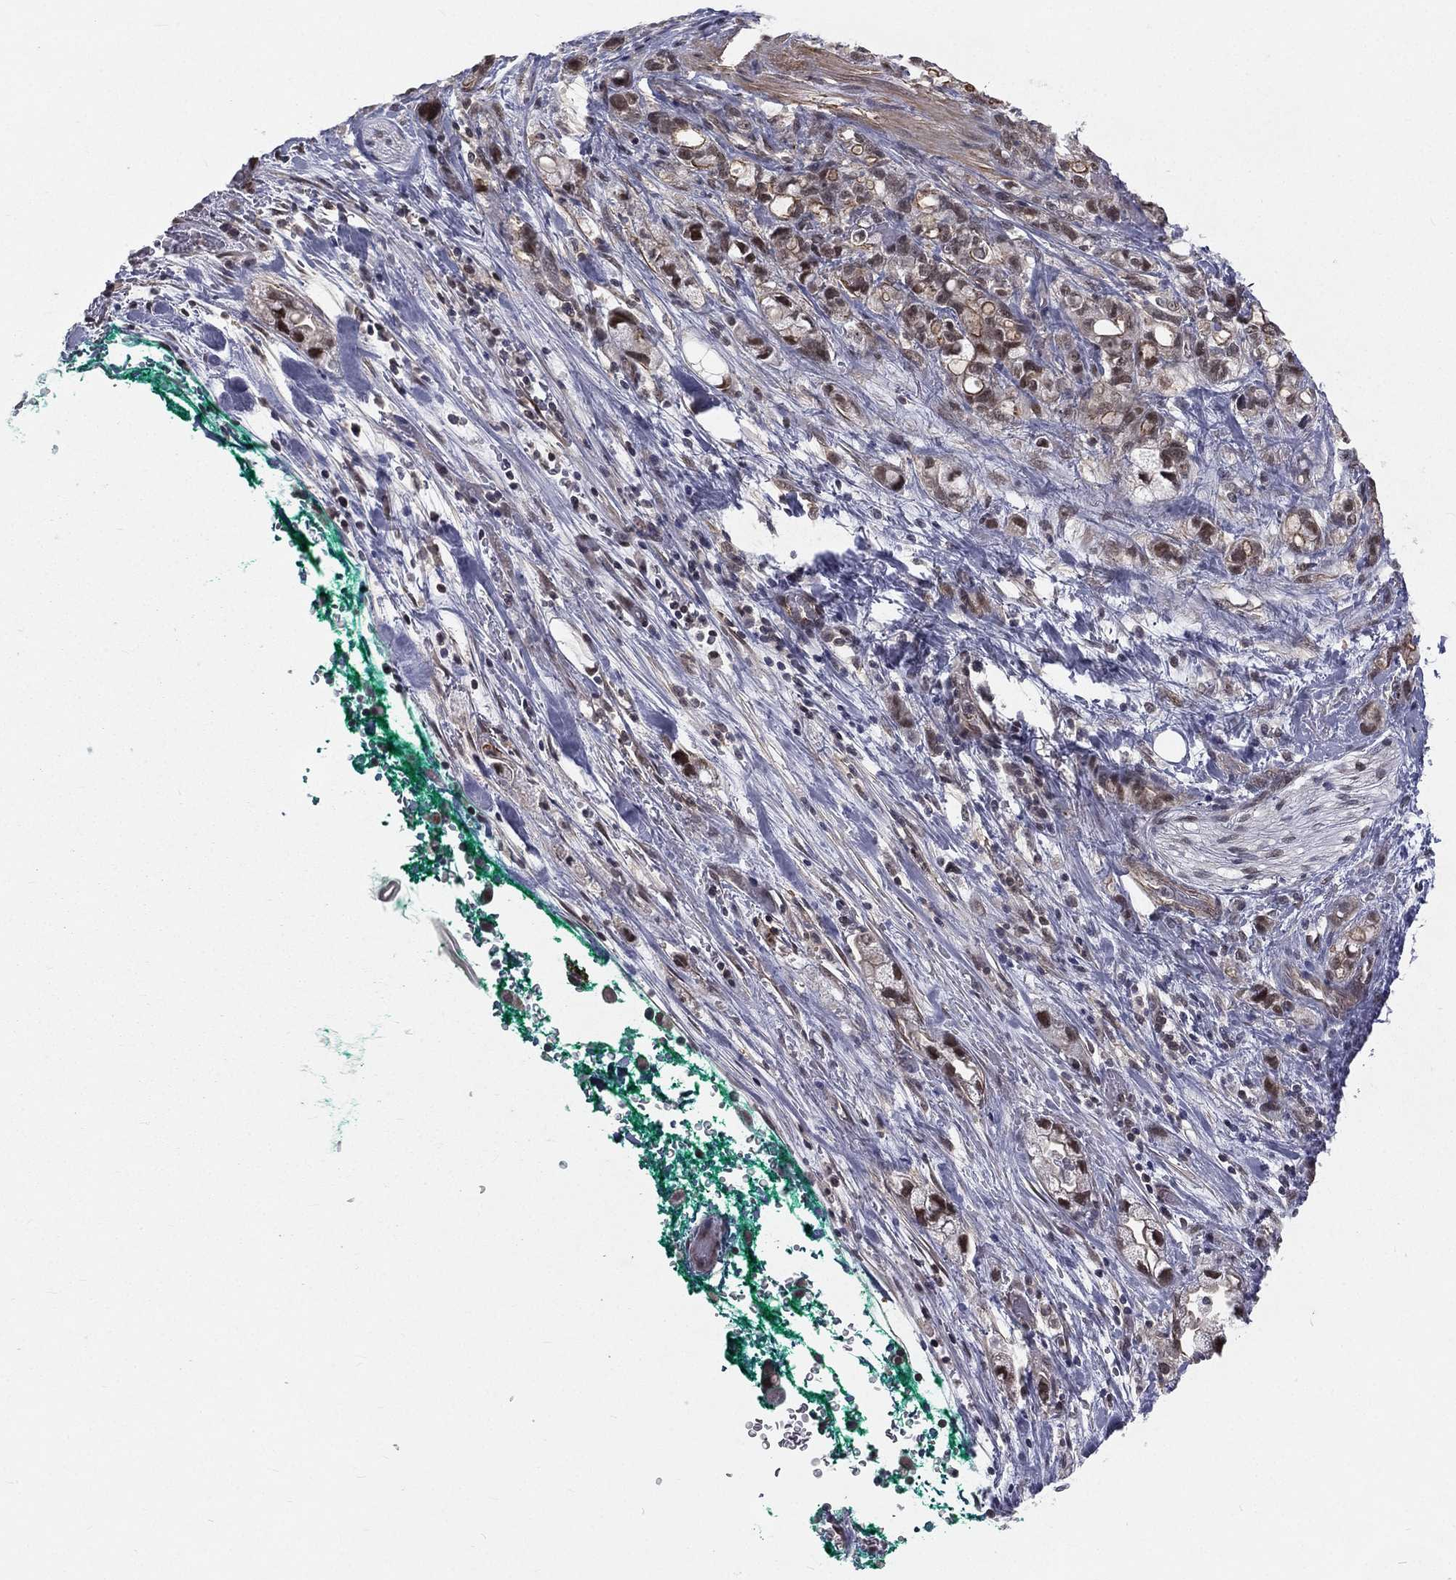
{"staining": {"intensity": "moderate", "quantity": "<25%", "location": "nuclear"}, "tissue": "stomach cancer", "cell_type": "Tumor cells", "image_type": "cancer", "snomed": [{"axis": "morphology", "description": "Adenocarcinoma, NOS"}, {"axis": "topography", "description": "Stomach"}], "caption": "Tumor cells exhibit moderate nuclear expression in approximately <25% of cells in stomach adenocarcinoma.", "gene": "MORC2", "patient": {"sex": "male", "age": 63}}